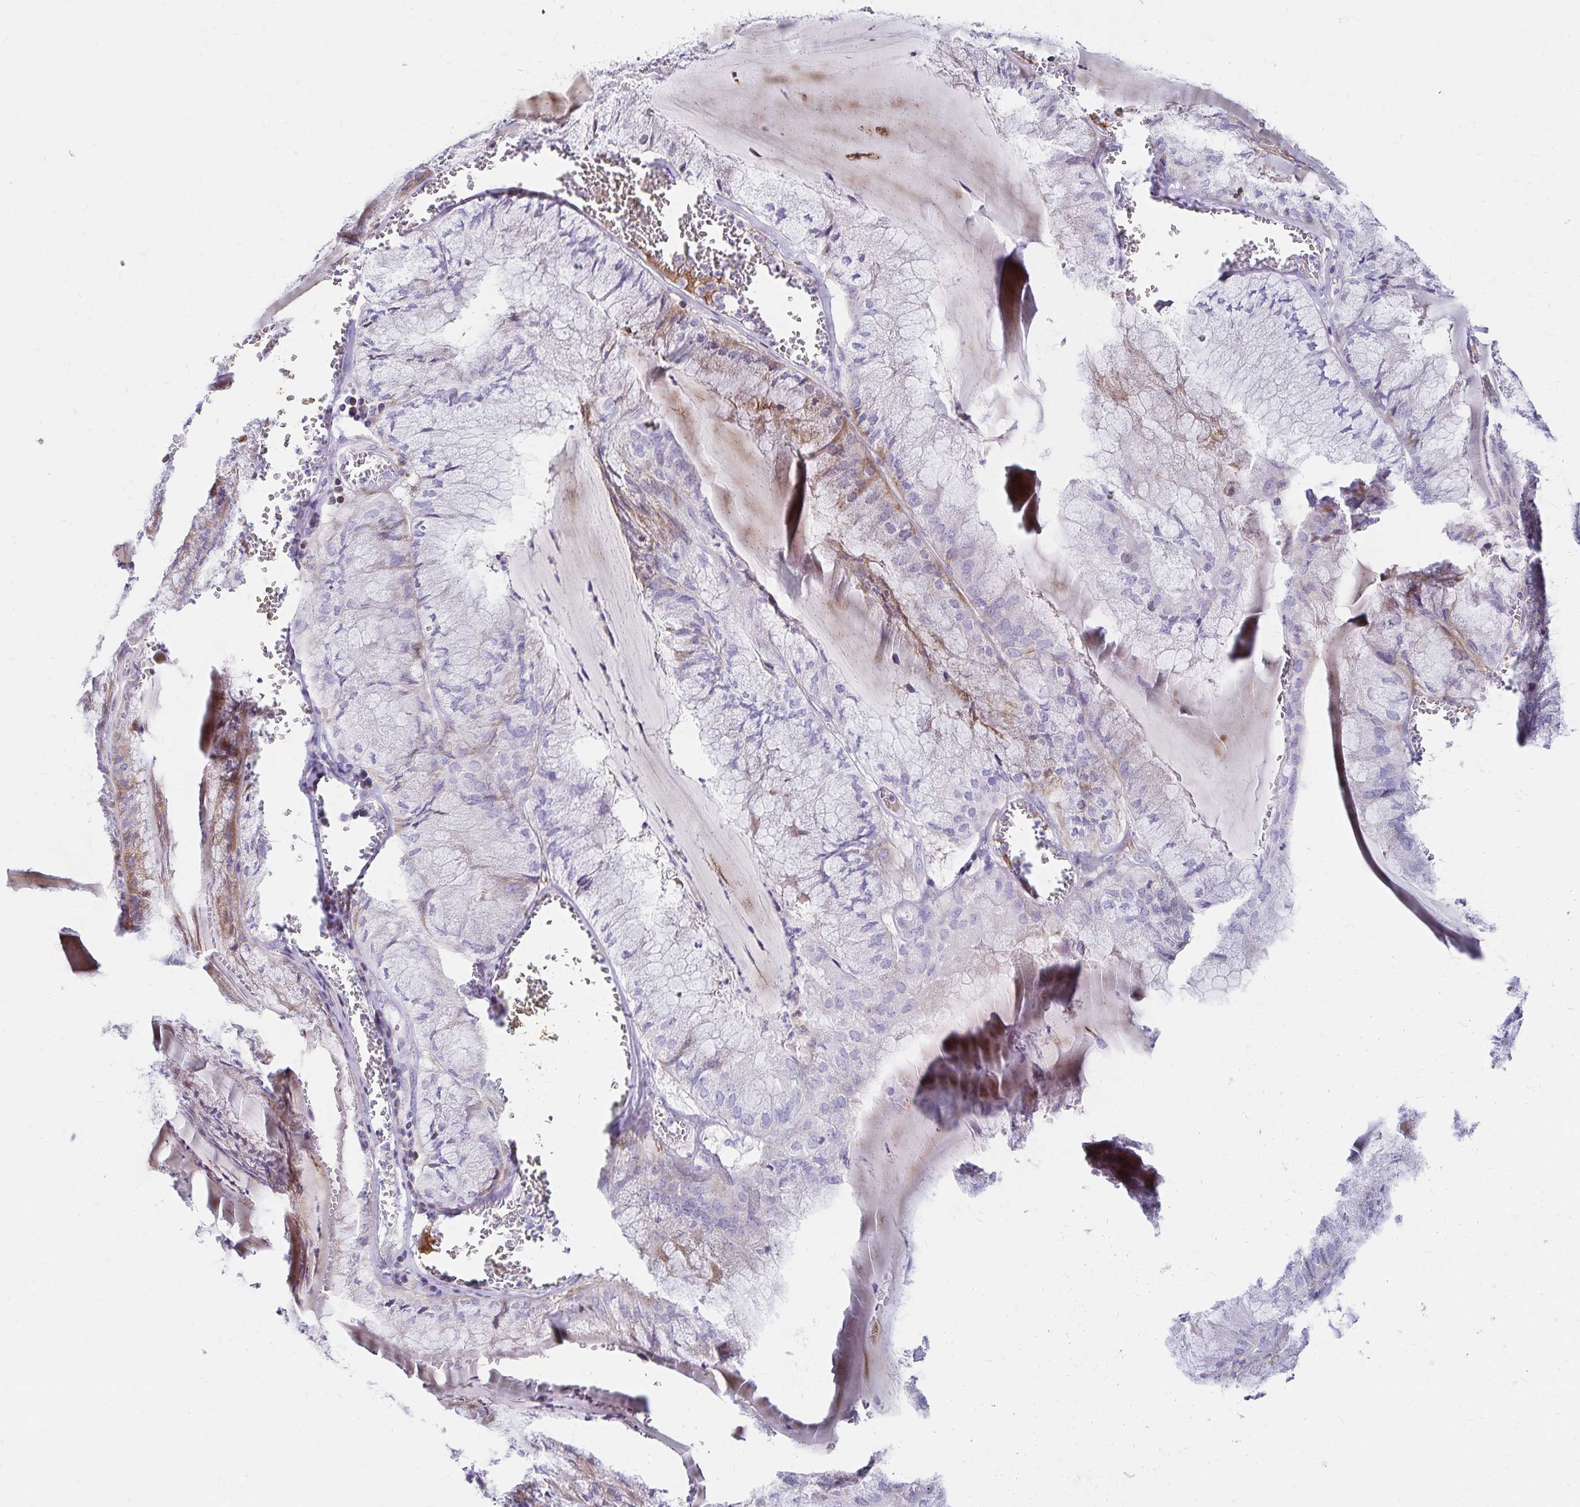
{"staining": {"intensity": "moderate", "quantity": "<25%", "location": "cytoplasmic/membranous"}, "tissue": "endometrial cancer", "cell_type": "Tumor cells", "image_type": "cancer", "snomed": [{"axis": "morphology", "description": "Carcinoma, NOS"}, {"axis": "topography", "description": "Endometrium"}], "caption": "Immunohistochemical staining of endometrial carcinoma displays low levels of moderate cytoplasmic/membranous protein staining in about <25% of tumor cells.", "gene": "NECAP1", "patient": {"sex": "female", "age": 62}}